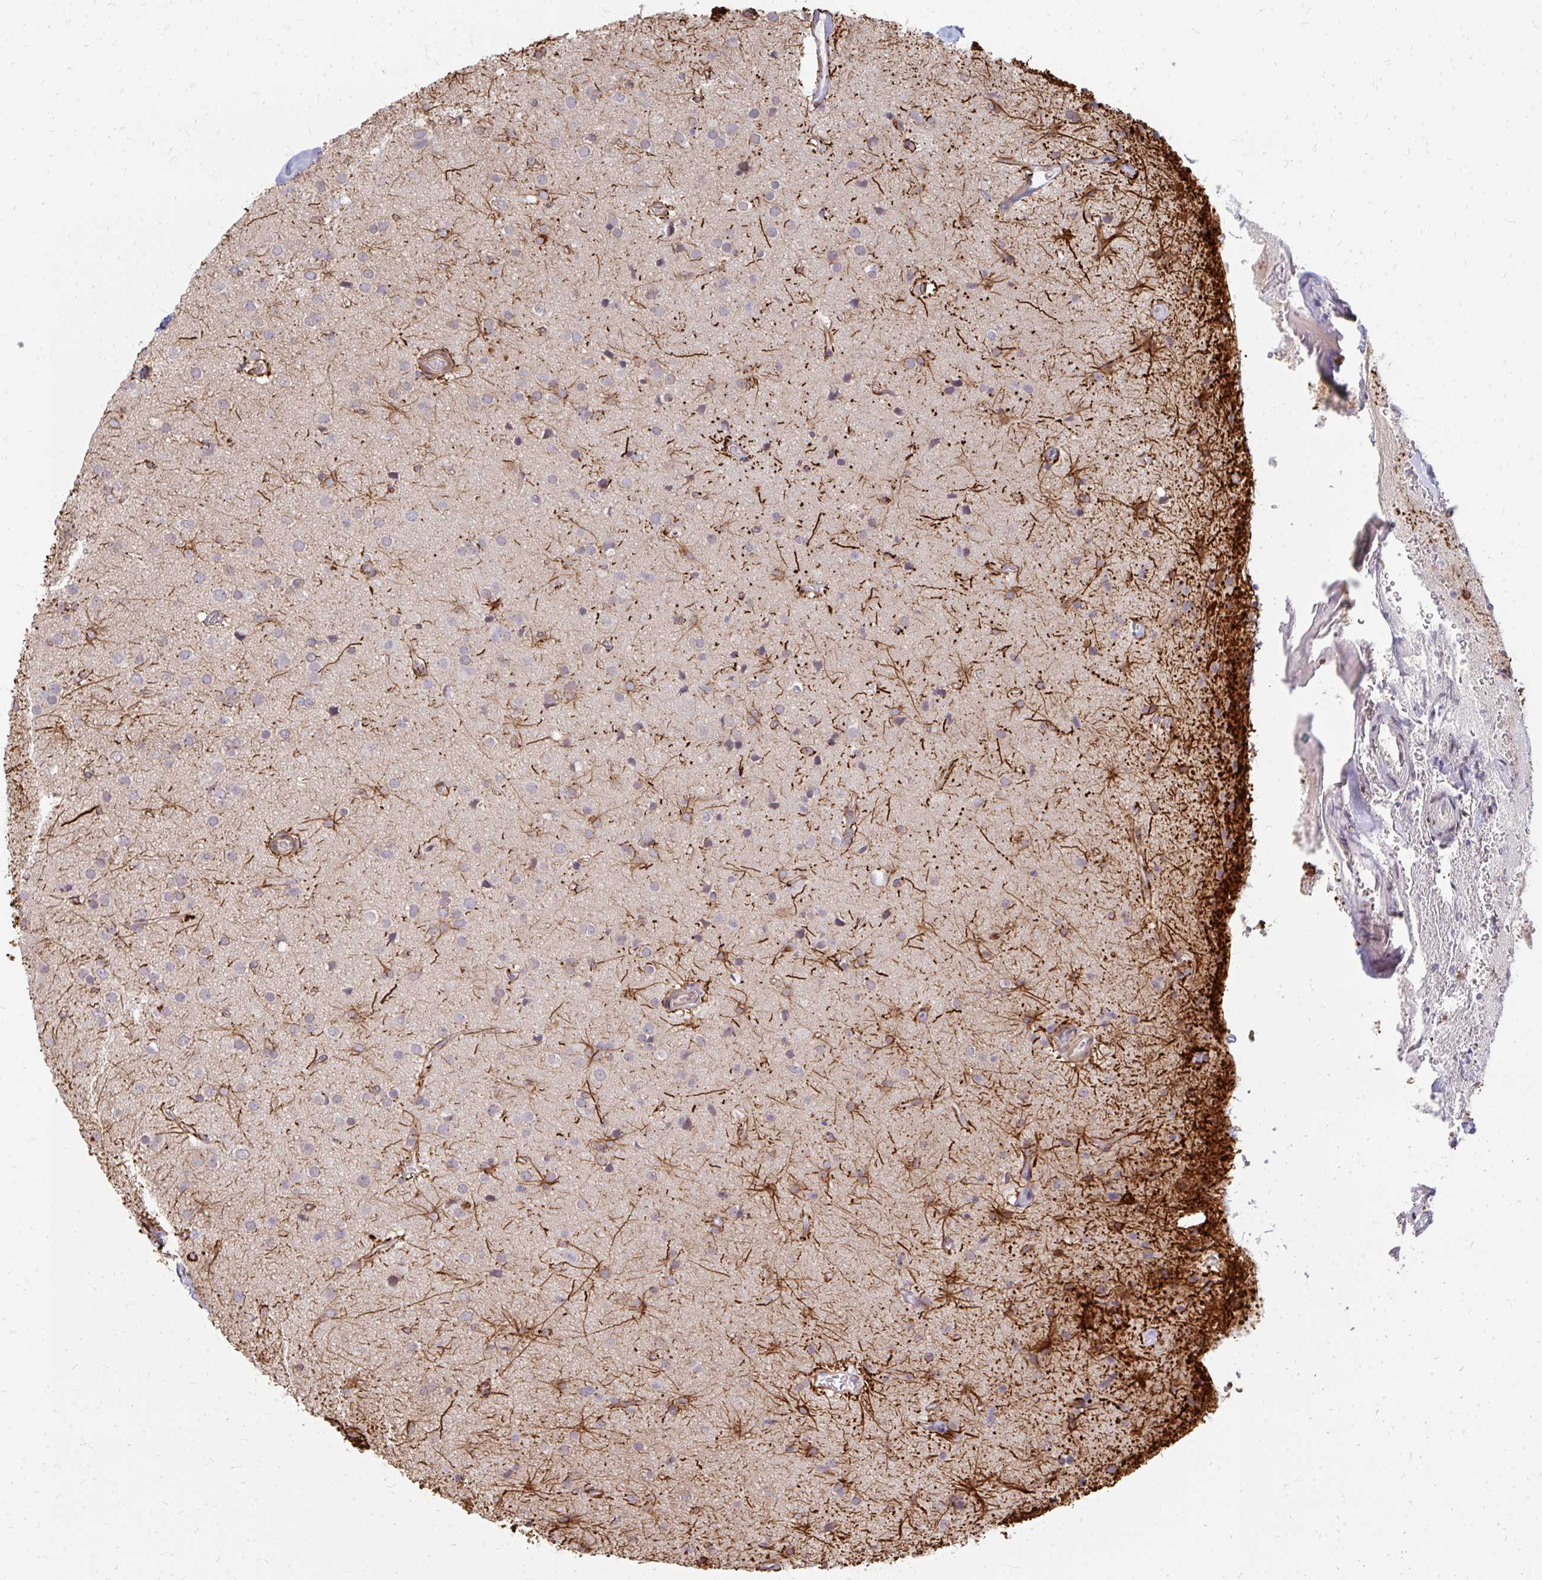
{"staining": {"intensity": "negative", "quantity": "none", "location": "none"}, "tissue": "glioma", "cell_type": "Tumor cells", "image_type": "cancer", "snomed": [{"axis": "morphology", "description": "Glioma, malignant, Low grade"}, {"axis": "topography", "description": "Brain"}], "caption": "IHC of malignant glioma (low-grade) shows no positivity in tumor cells.", "gene": "GPC5", "patient": {"sex": "male", "age": 65}}